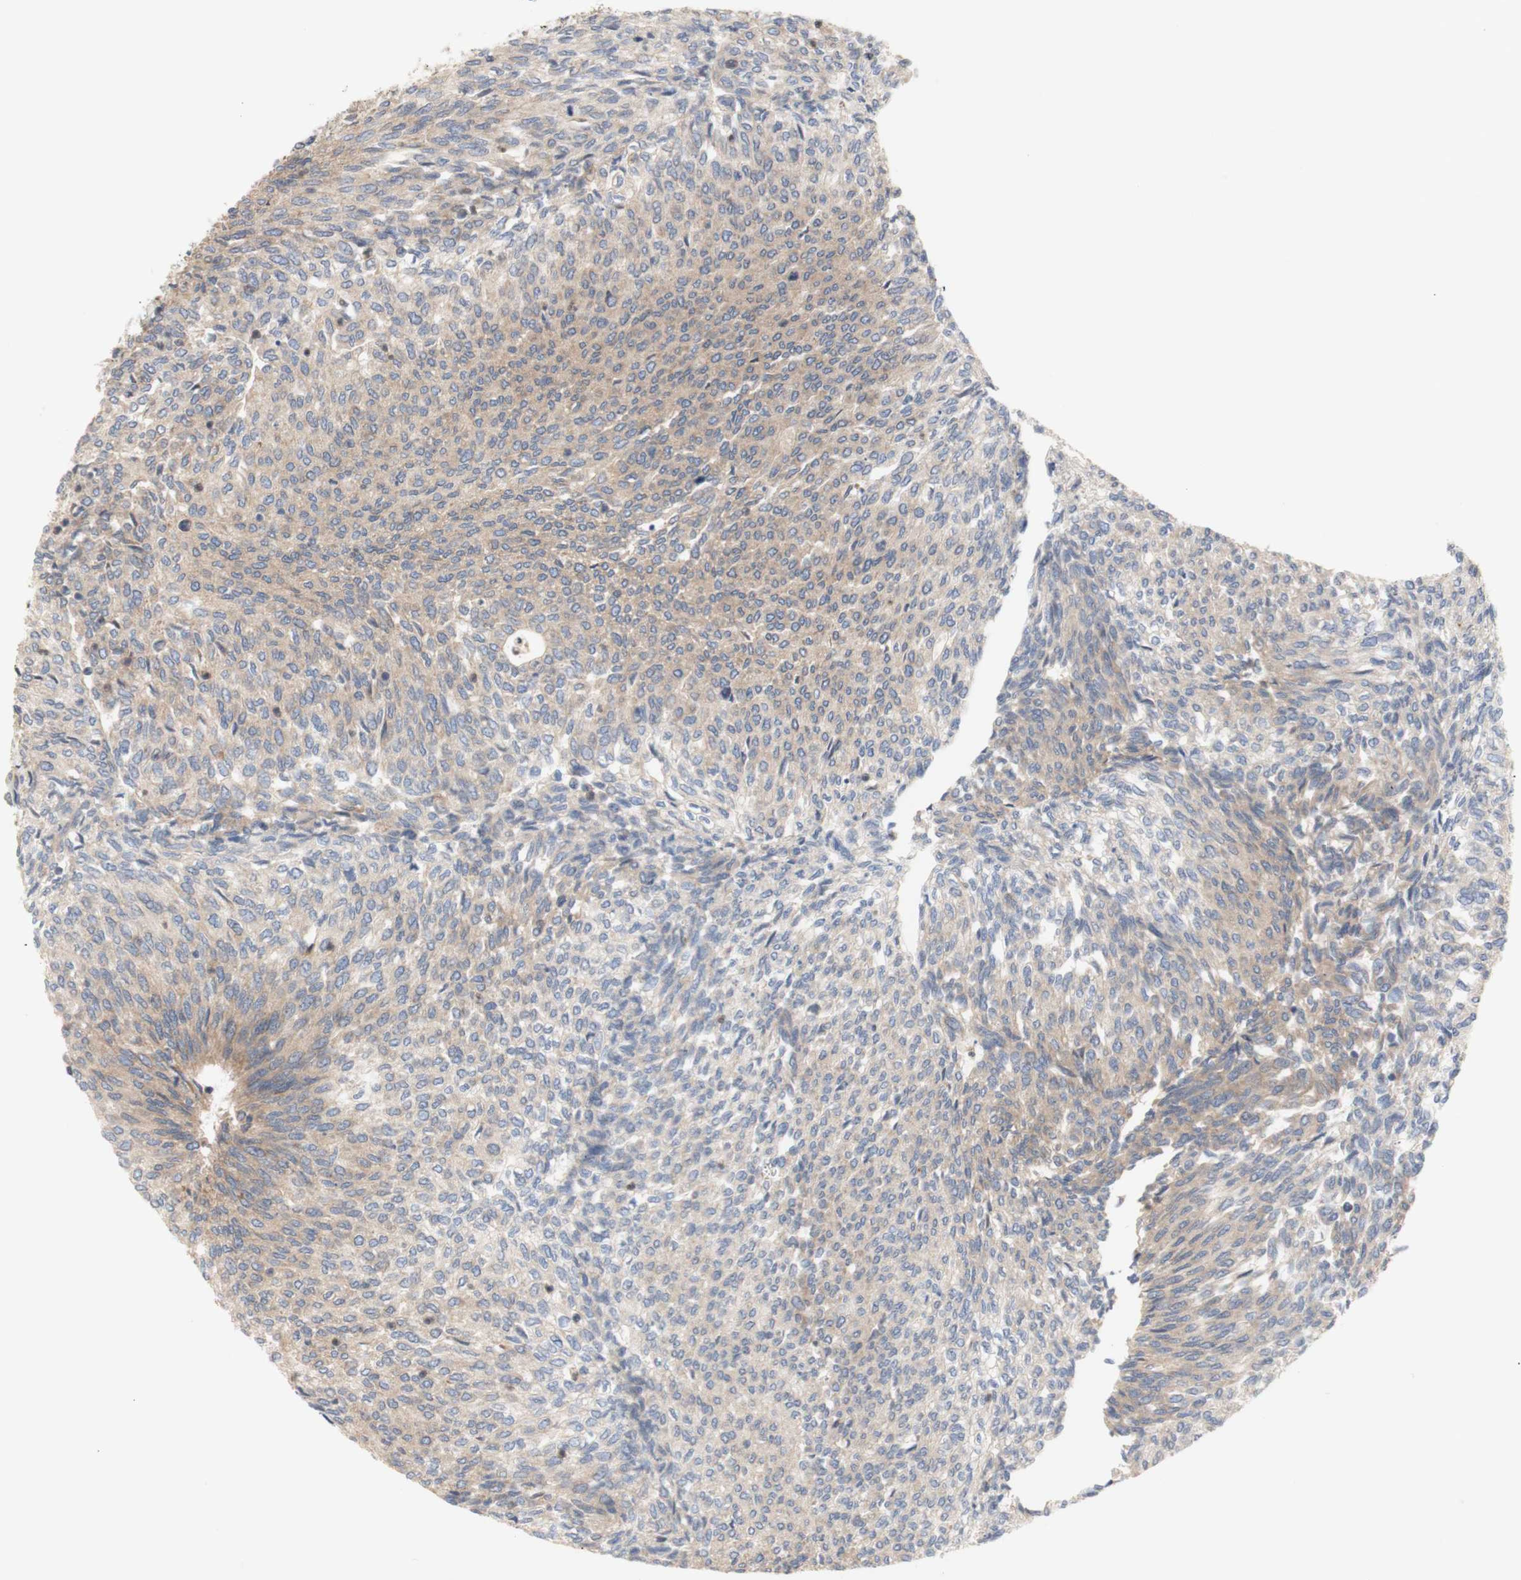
{"staining": {"intensity": "weak", "quantity": "25%-75%", "location": "cytoplasmic/membranous"}, "tissue": "urothelial cancer", "cell_type": "Tumor cells", "image_type": "cancer", "snomed": [{"axis": "morphology", "description": "Urothelial carcinoma, Low grade"}, {"axis": "topography", "description": "Urinary bladder"}], "caption": "About 25%-75% of tumor cells in human urothelial cancer exhibit weak cytoplasmic/membranous protein positivity as visualized by brown immunohistochemical staining.", "gene": "IKBKG", "patient": {"sex": "female", "age": 79}}